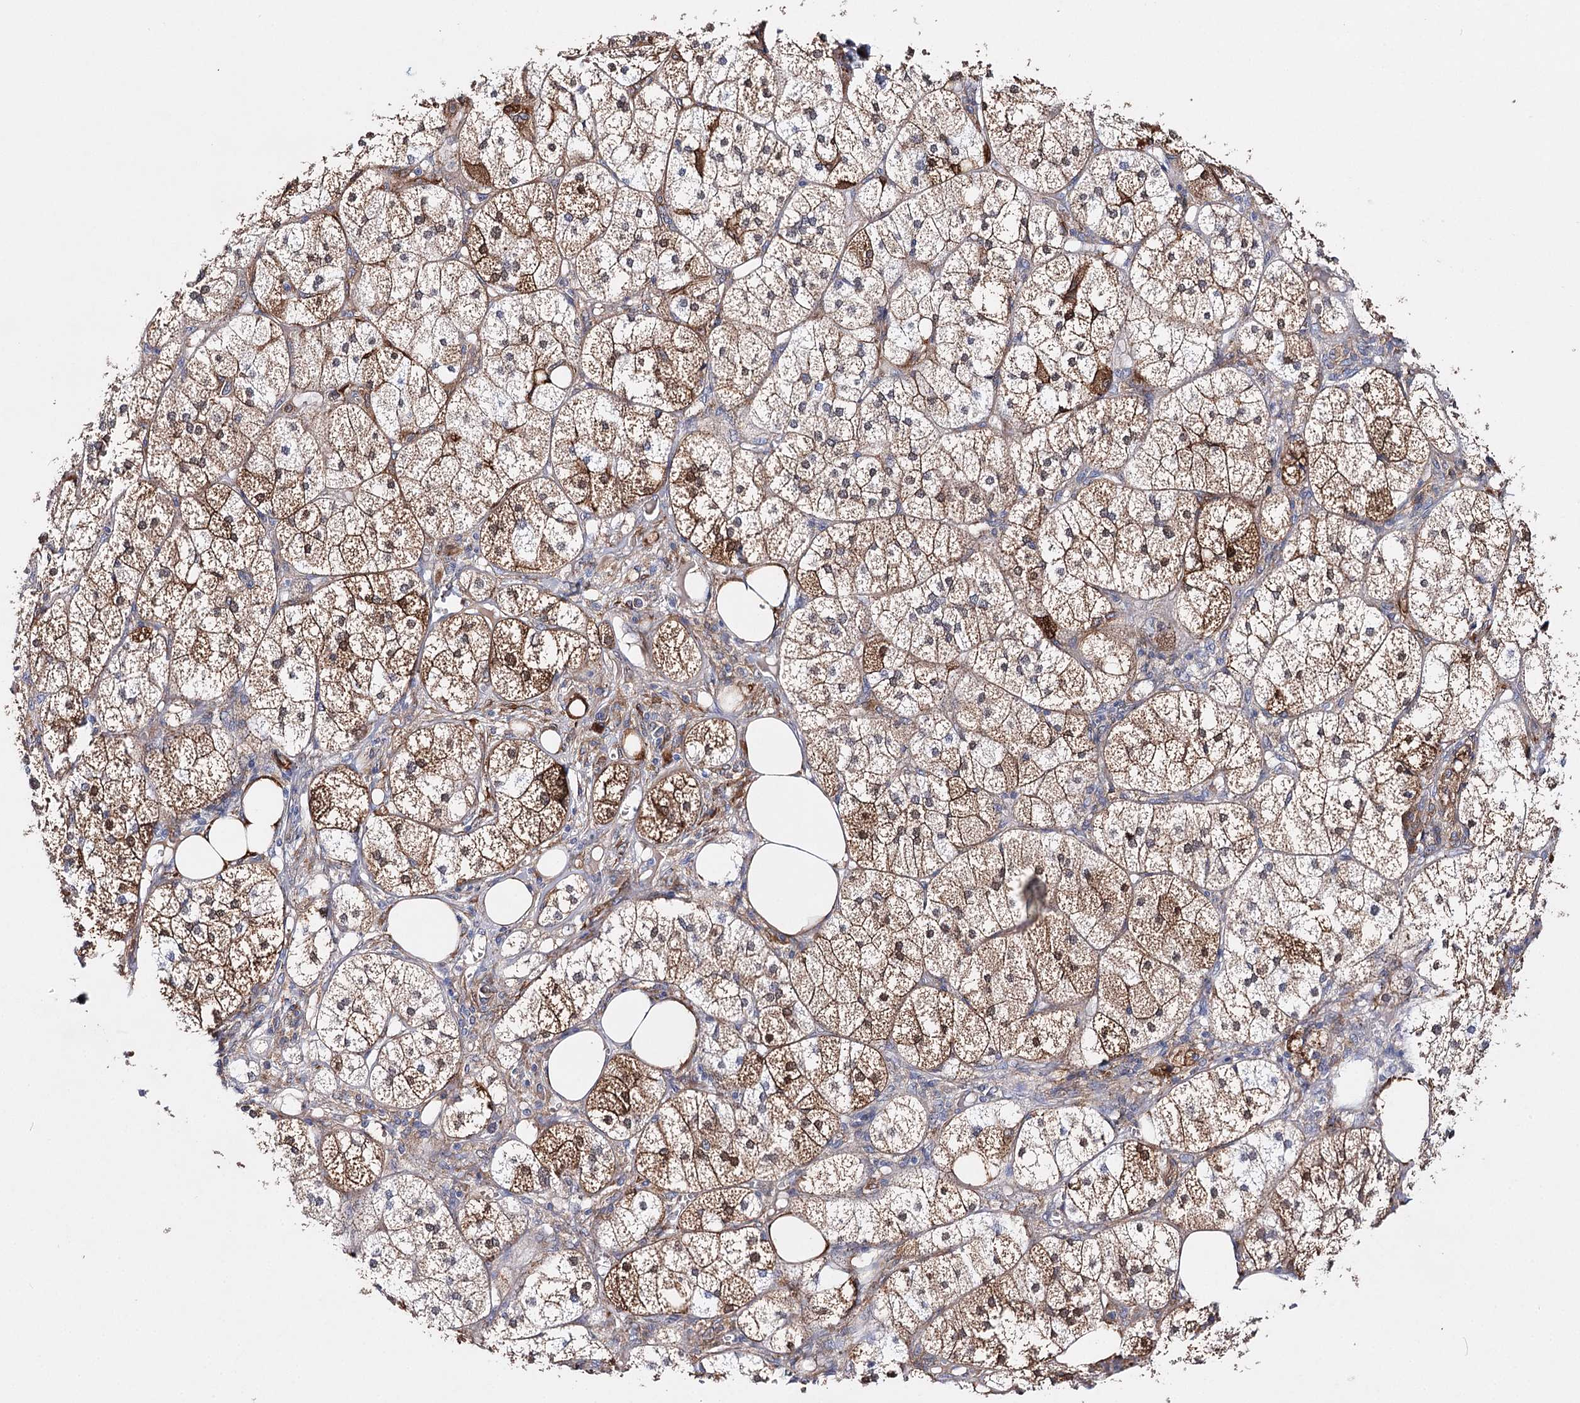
{"staining": {"intensity": "moderate", "quantity": ">75%", "location": "cytoplasmic/membranous,nuclear"}, "tissue": "adrenal gland", "cell_type": "Glandular cells", "image_type": "normal", "snomed": [{"axis": "morphology", "description": "Normal tissue, NOS"}, {"axis": "topography", "description": "Adrenal gland"}], "caption": "Immunohistochemistry (IHC) of unremarkable adrenal gland shows medium levels of moderate cytoplasmic/membranous,nuclear positivity in approximately >75% of glandular cells.", "gene": "CFAP46", "patient": {"sex": "female", "age": 61}}